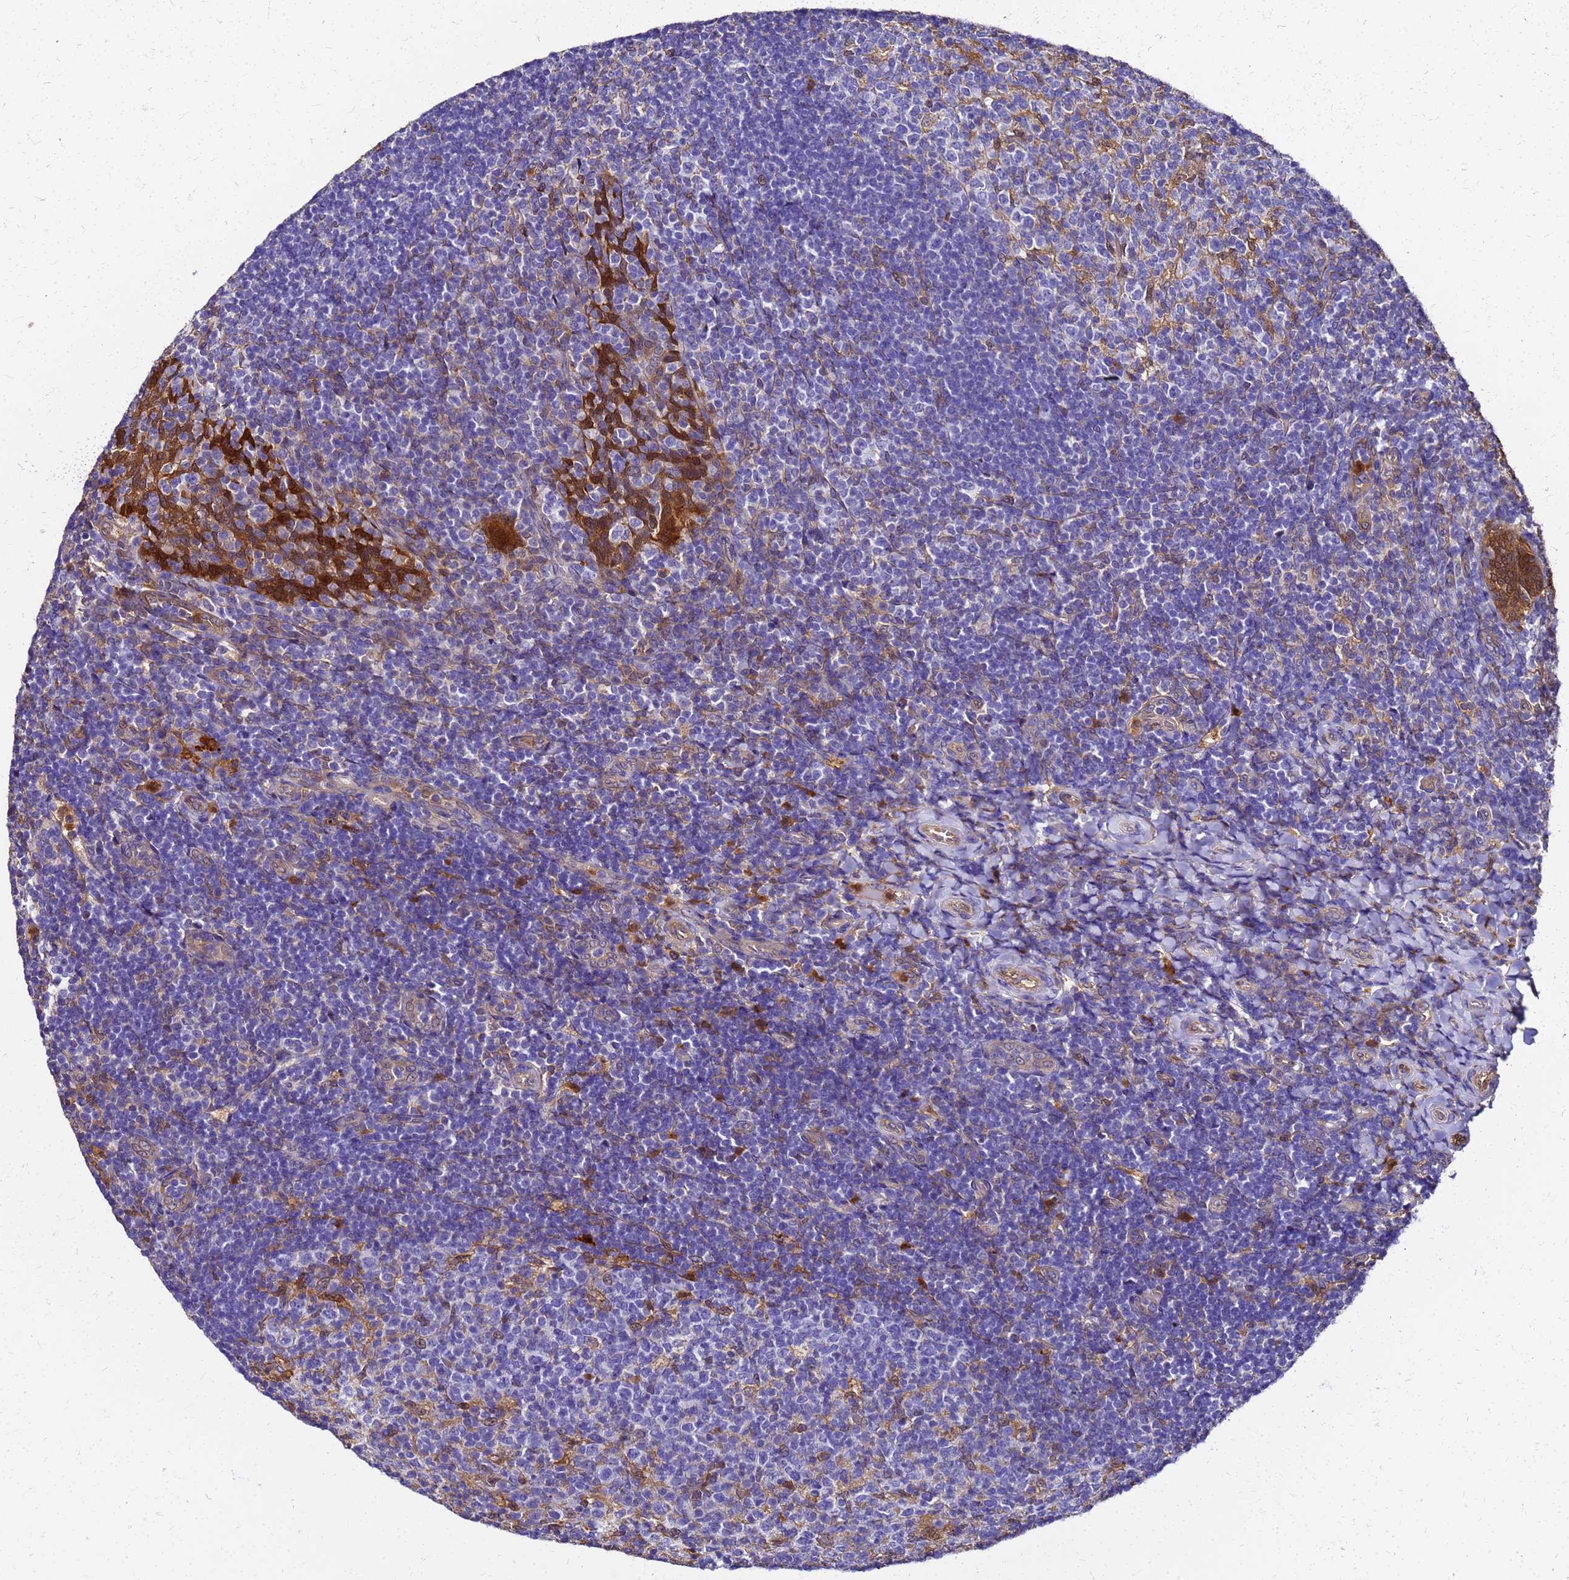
{"staining": {"intensity": "moderate", "quantity": "<25%", "location": "cytoplasmic/membranous,nuclear"}, "tissue": "tonsil", "cell_type": "Germinal center cells", "image_type": "normal", "snomed": [{"axis": "morphology", "description": "Normal tissue, NOS"}, {"axis": "topography", "description": "Tonsil"}], "caption": "High-power microscopy captured an immunohistochemistry (IHC) photomicrograph of benign tonsil, revealing moderate cytoplasmic/membranous,nuclear staining in approximately <25% of germinal center cells. Nuclei are stained in blue.", "gene": "S100A11", "patient": {"sex": "female", "age": 10}}